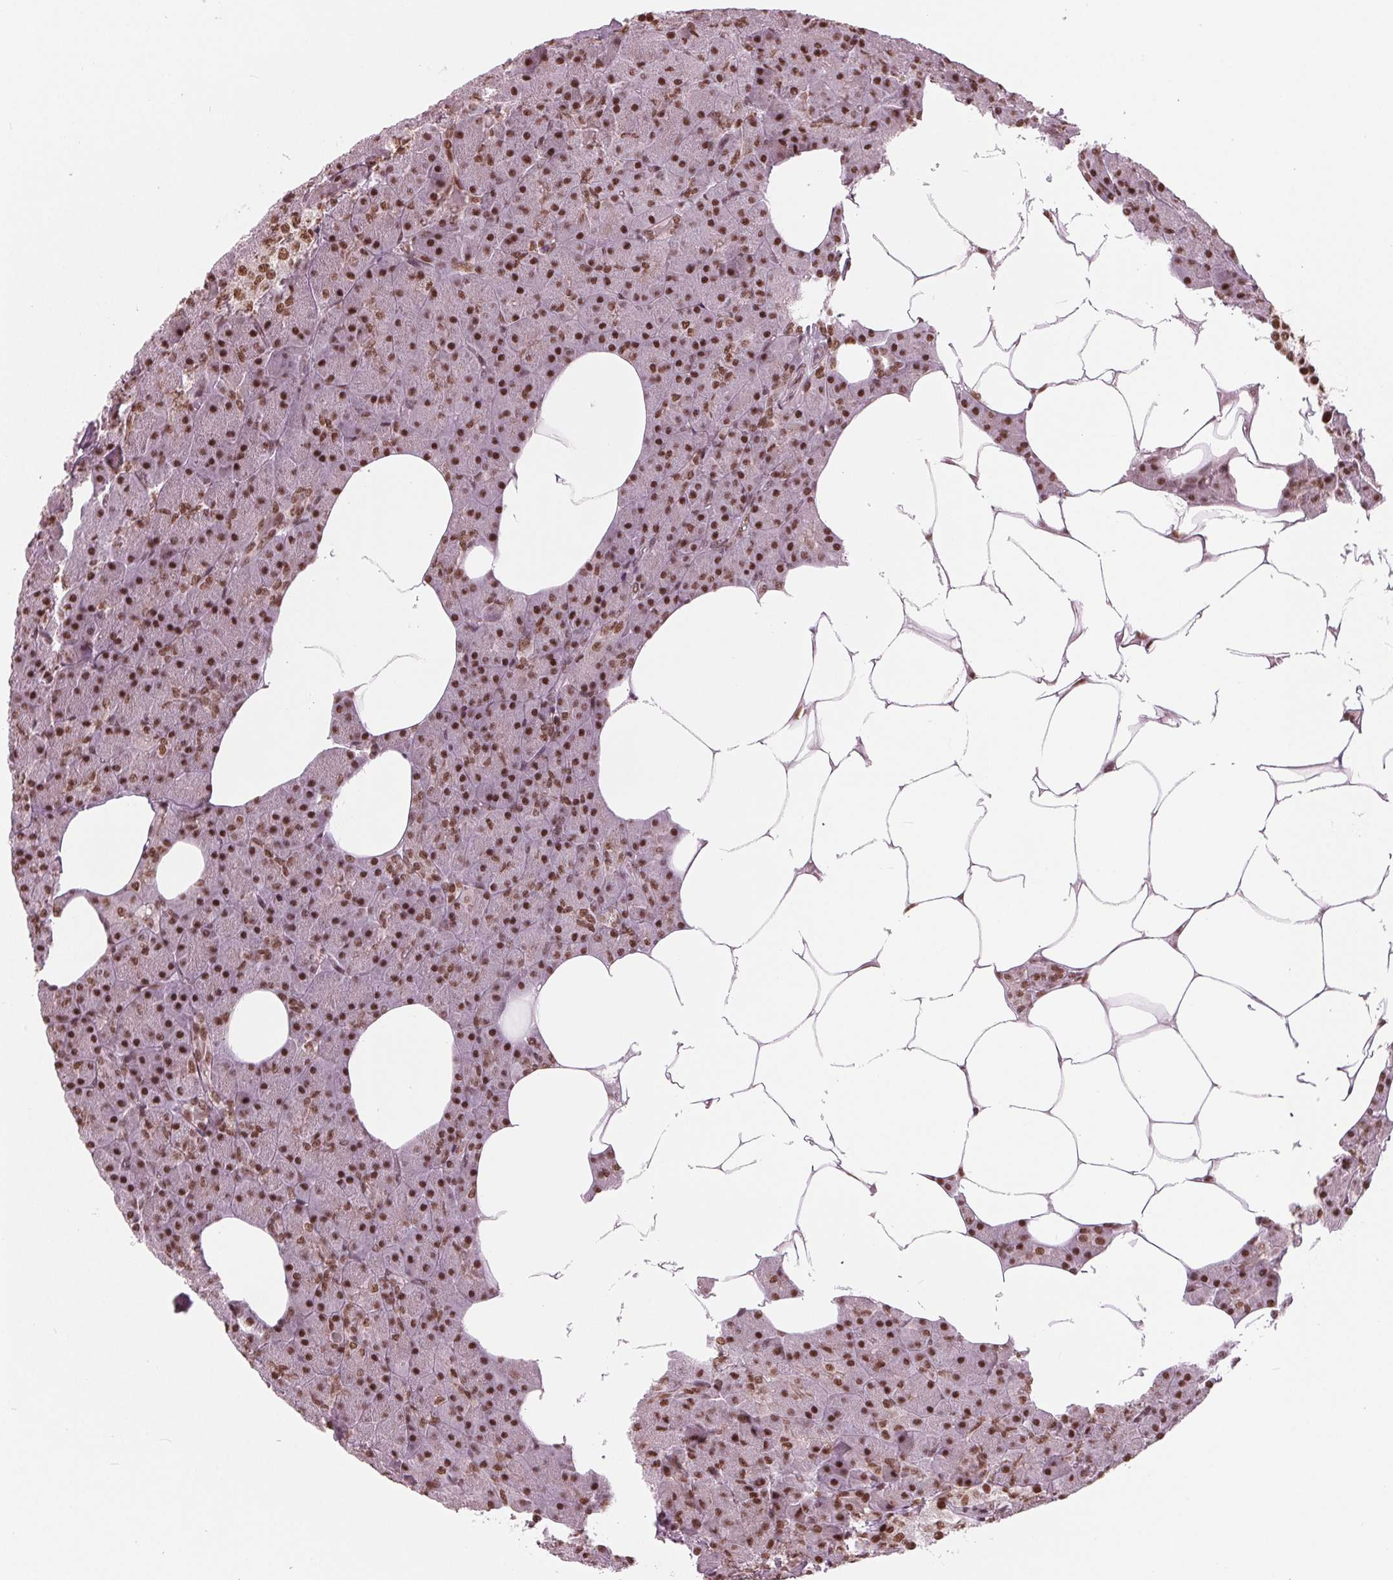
{"staining": {"intensity": "strong", "quantity": ">75%", "location": "cytoplasmic/membranous,nuclear"}, "tissue": "pancreas", "cell_type": "Exocrine glandular cells", "image_type": "normal", "snomed": [{"axis": "morphology", "description": "Normal tissue, NOS"}, {"axis": "topography", "description": "Pancreas"}], "caption": "Protein expression analysis of benign pancreas reveals strong cytoplasmic/membranous,nuclear staining in approximately >75% of exocrine glandular cells.", "gene": "LSM2", "patient": {"sex": "female", "age": 45}}